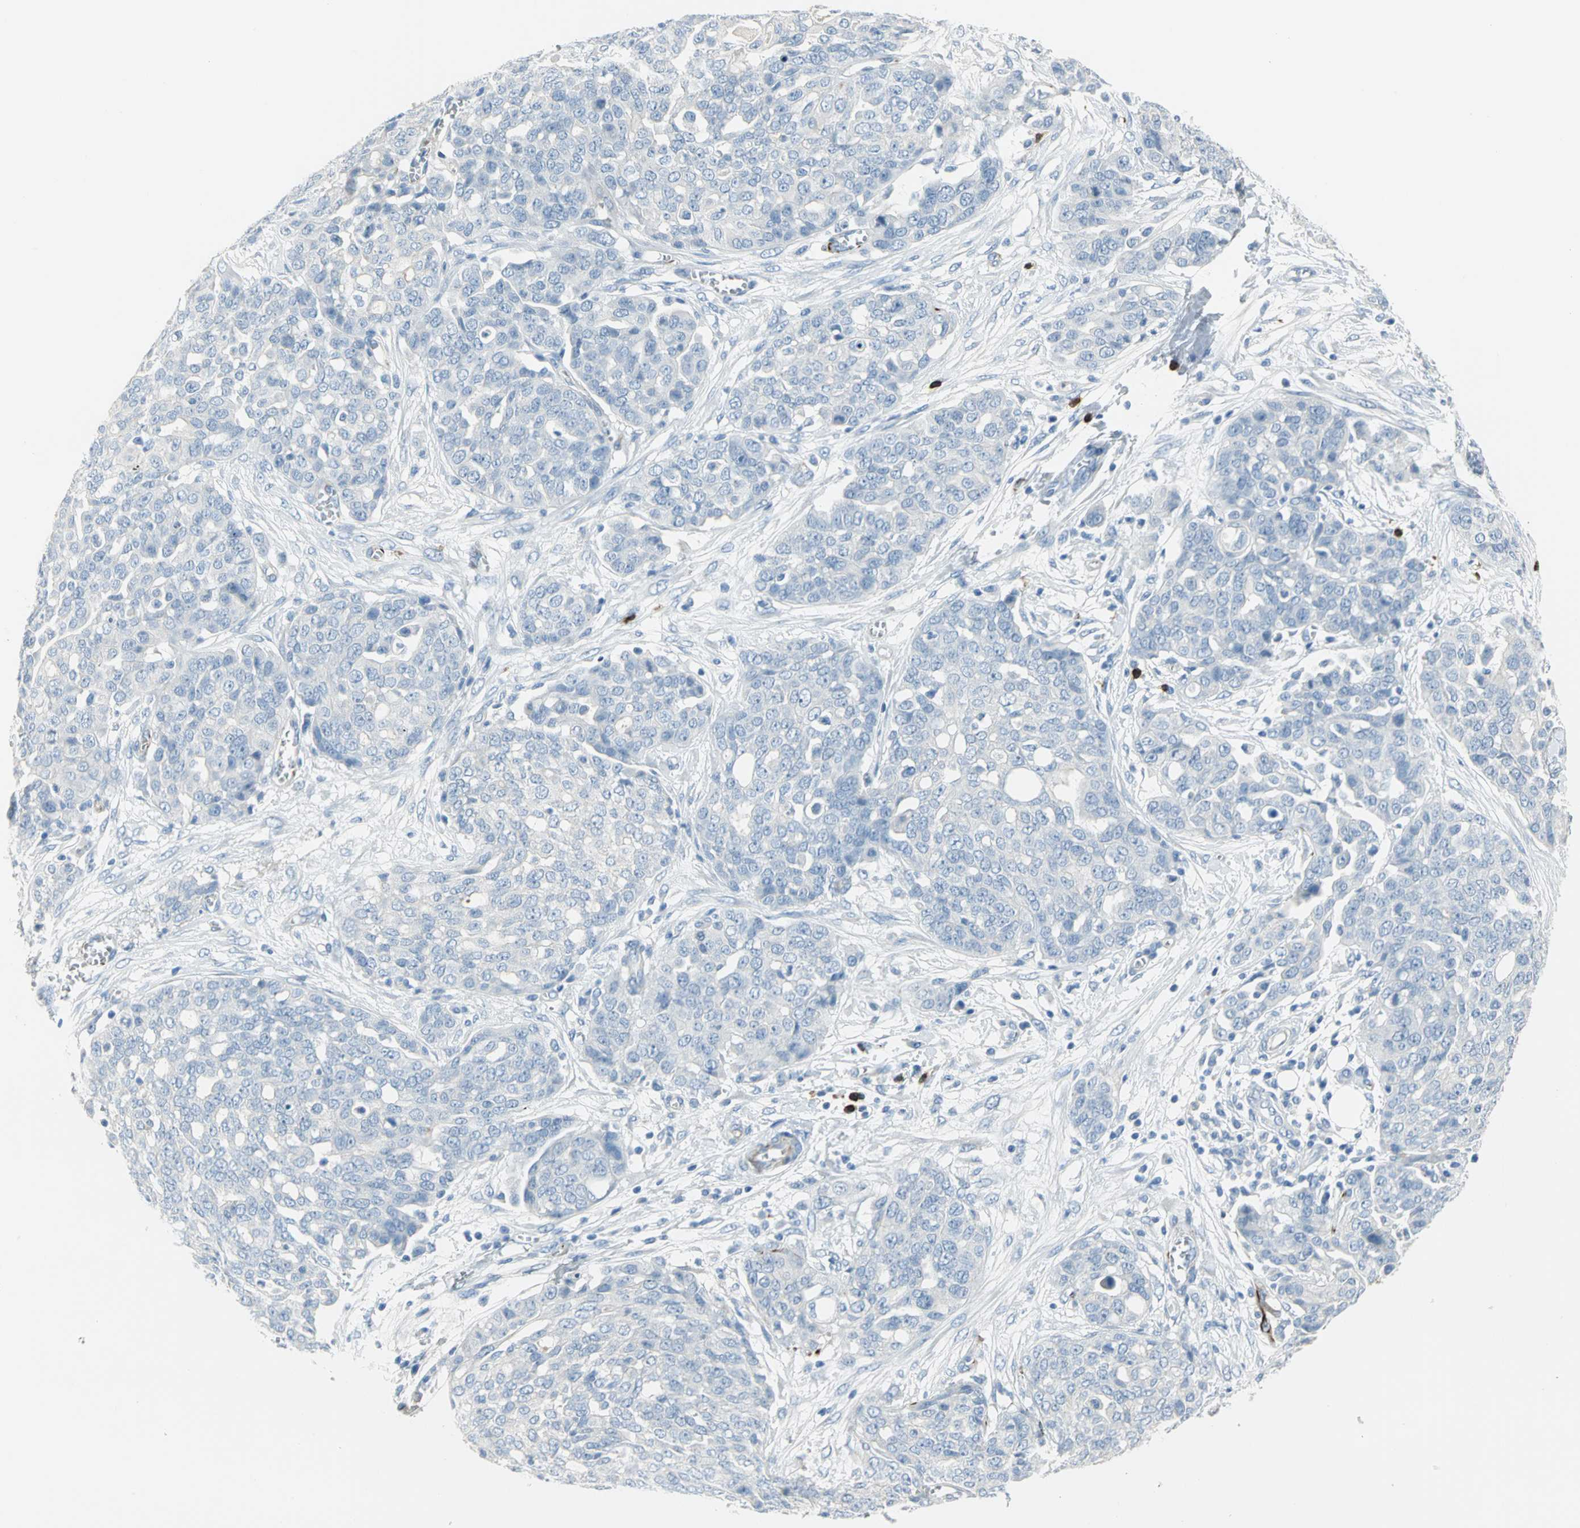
{"staining": {"intensity": "negative", "quantity": "none", "location": "none"}, "tissue": "ovarian cancer", "cell_type": "Tumor cells", "image_type": "cancer", "snomed": [{"axis": "morphology", "description": "Cystadenocarcinoma, serous, NOS"}, {"axis": "topography", "description": "Soft tissue"}, {"axis": "topography", "description": "Ovary"}], "caption": "There is no significant expression in tumor cells of ovarian cancer. The staining was performed using DAB (3,3'-diaminobenzidine) to visualize the protein expression in brown, while the nuclei were stained in blue with hematoxylin (Magnification: 20x).", "gene": "ALOX15", "patient": {"sex": "female", "age": 57}}